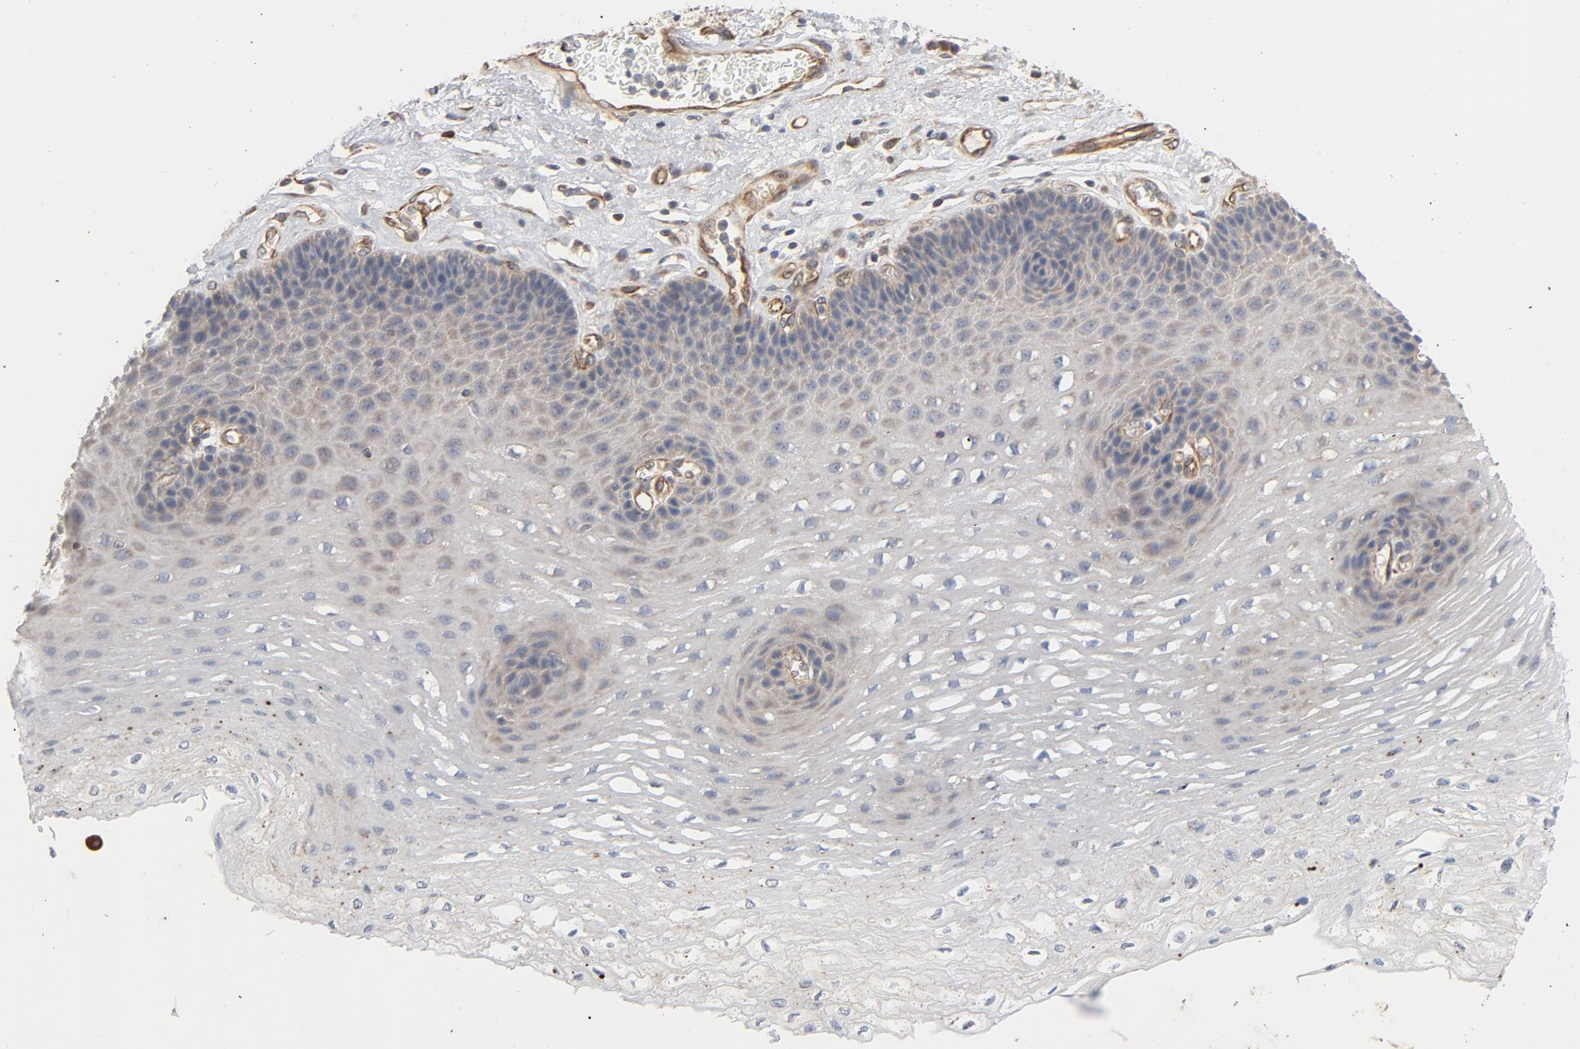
{"staining": {"intensity": "moderate", "quantity": "<25%", "location": "cytoplasmic/membranous"}, "tissue": "esophagus", "cell_type": "Squamous epithelial cells", "image_type": "normal", "snomed": [{"axis": "morphology", "description": "Normal tissue, NOS"}, {"axis": "topography", "description": "Esophagus"}], "caption": "Immunohistochemical staining of normal human esophagus shows moderate cytoplasmic/membranous protein expression in about <25% of squamous epithelial cells.", "gene": "TRIOBP", "patient": {"sex": "female", "age": 72}}